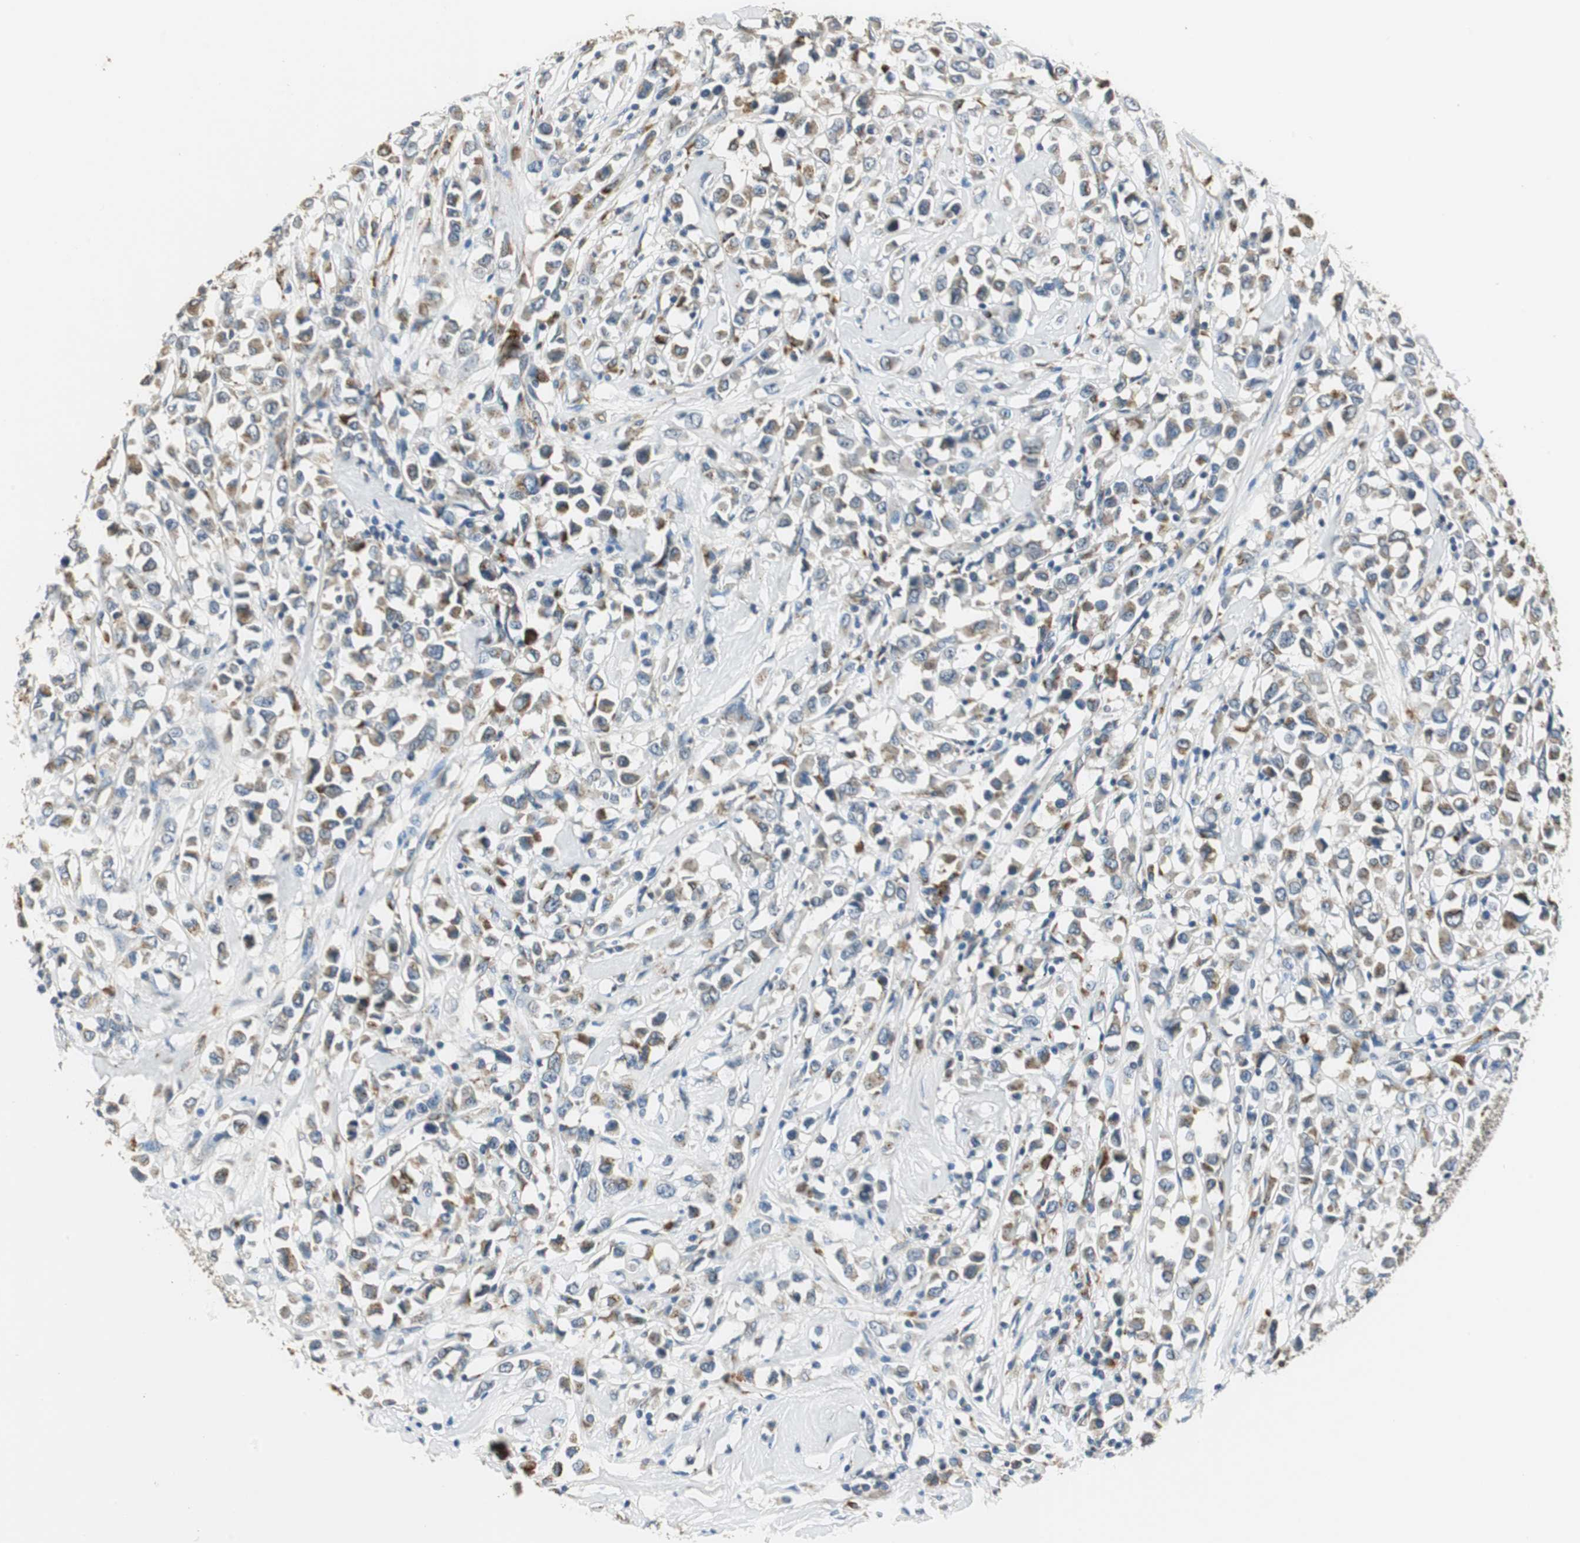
{"staining": {"intensity": "moderate", "quantity": "<25%", "location": "cytoplasmic/membranous"}, "tissue": "breast cancer", "cell_type": "Tumor cells", "image_type": "cancer", "snomed": [{"axis": "morphology", "description": "Duct carcinoma"}, {"axis": "topography", "description": "Breast"}], "caption": "The histopathology image displays a brown stain indicating the presence of a protein in the cytoplasmic/membranous of tumor cells in breast invasive ductal carcinoma. (Stains: DAB (3,3'-diaminobenzidine) in brown, nuclei in blue, Microscopy: brightfield microscopy at high magnification).", "gene": "NIT1", "patient": {"sex": "female", "age": 61}}